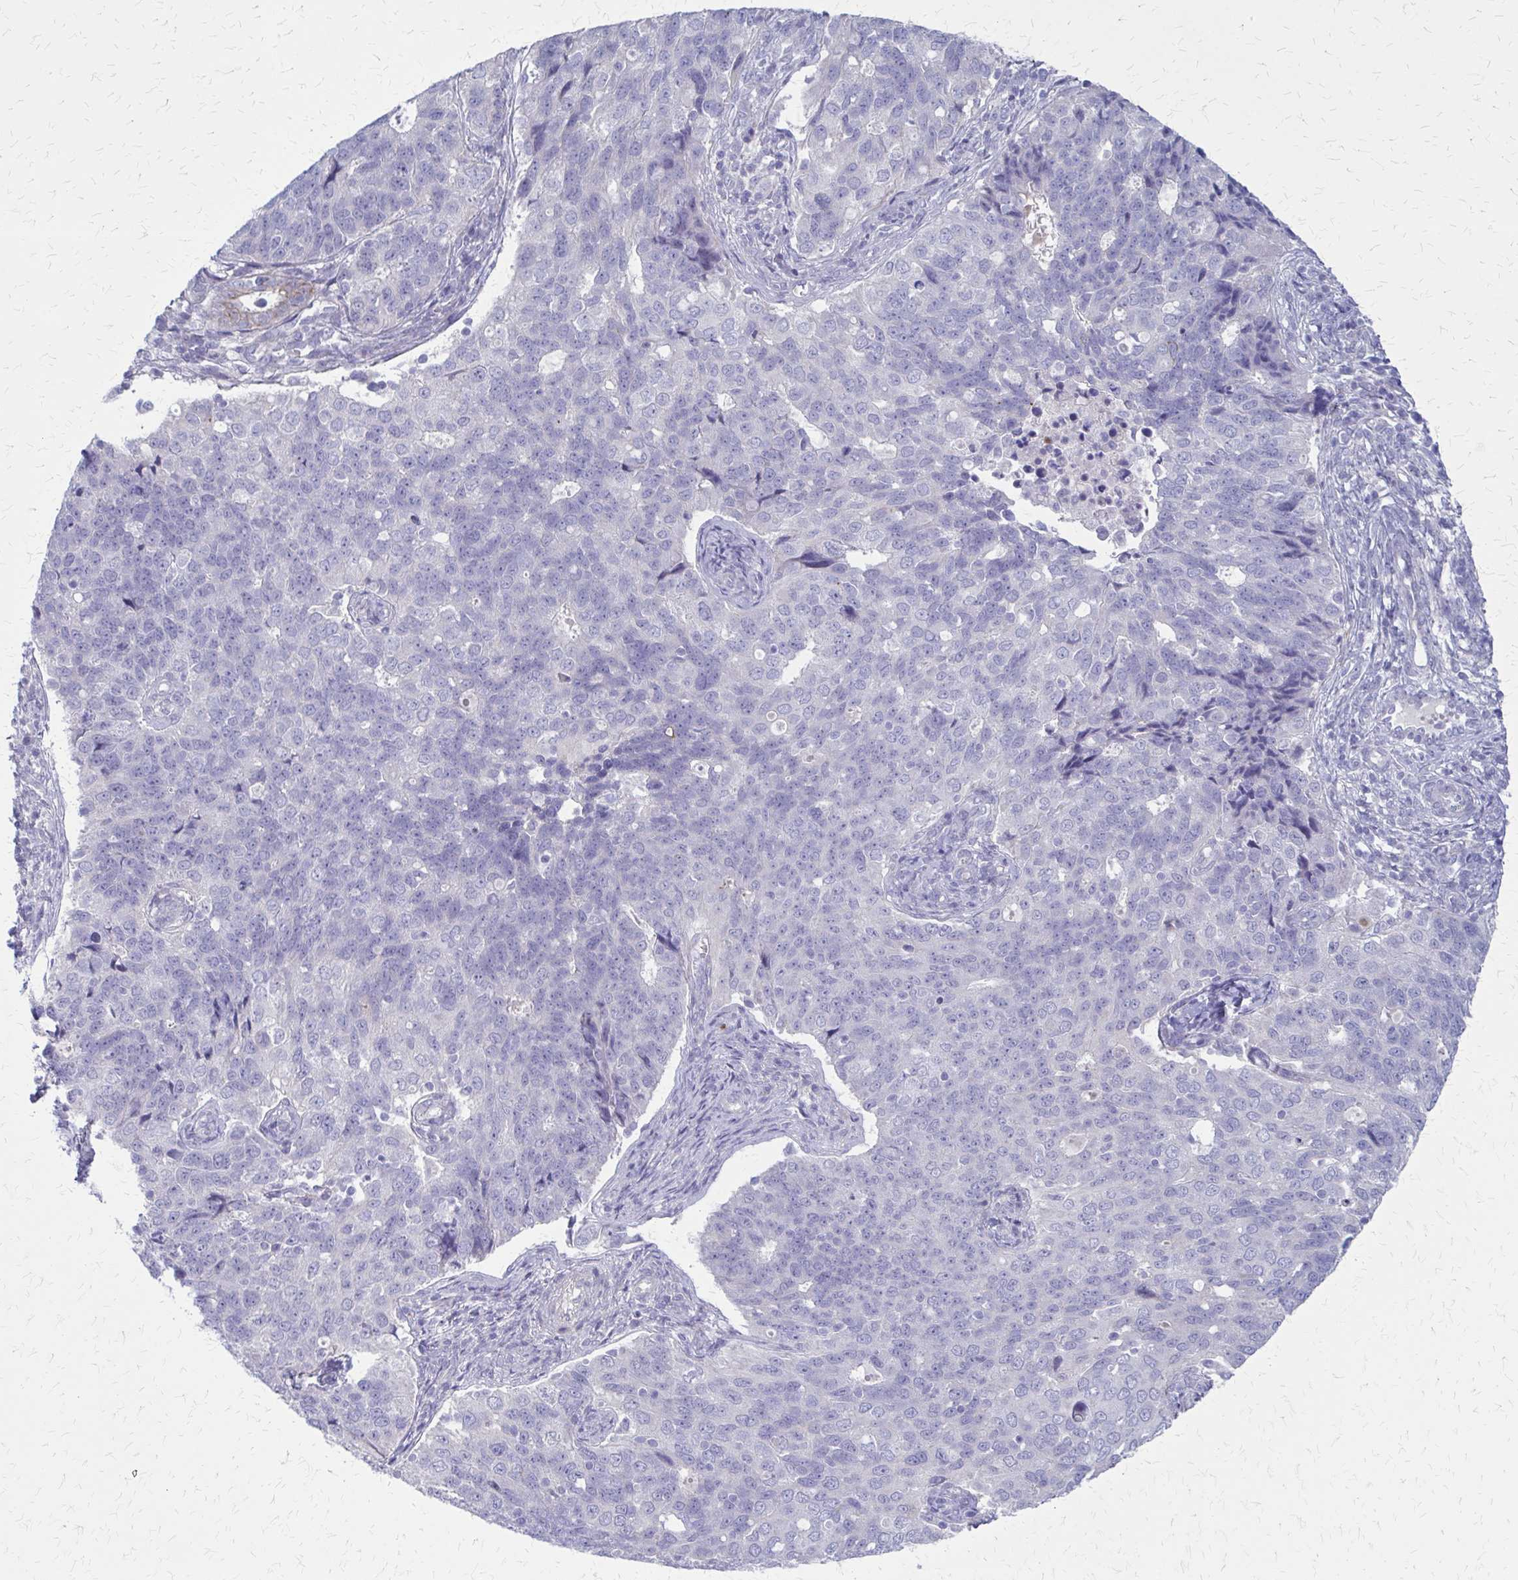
{"staining": {"intensity": "negative", "quantity": "none", "location": "none"}, "tissue": "endometrial cancer", "cell_type": "Tumor cells", "image_type": "cancer", "snomed": [{"axis": "morphology", "description": "Adenocarcinoma, NOS"}, {"axis": "topography", "description": "Endometrium"}], "caption": "This photomicrograph is of endometrial adenocarcinoma stained with IHC to label a protein in brown with the nuclei are counter-stained blue. There is no positivity in tumor cells. (DAB (3,3'-diaminobenzidine) immunohistochemistry (IHC) visualized using brightfield microscopy, high magnification).", "gene": "GLYATL2", "patient": {"sex": "female", "age": 43}}